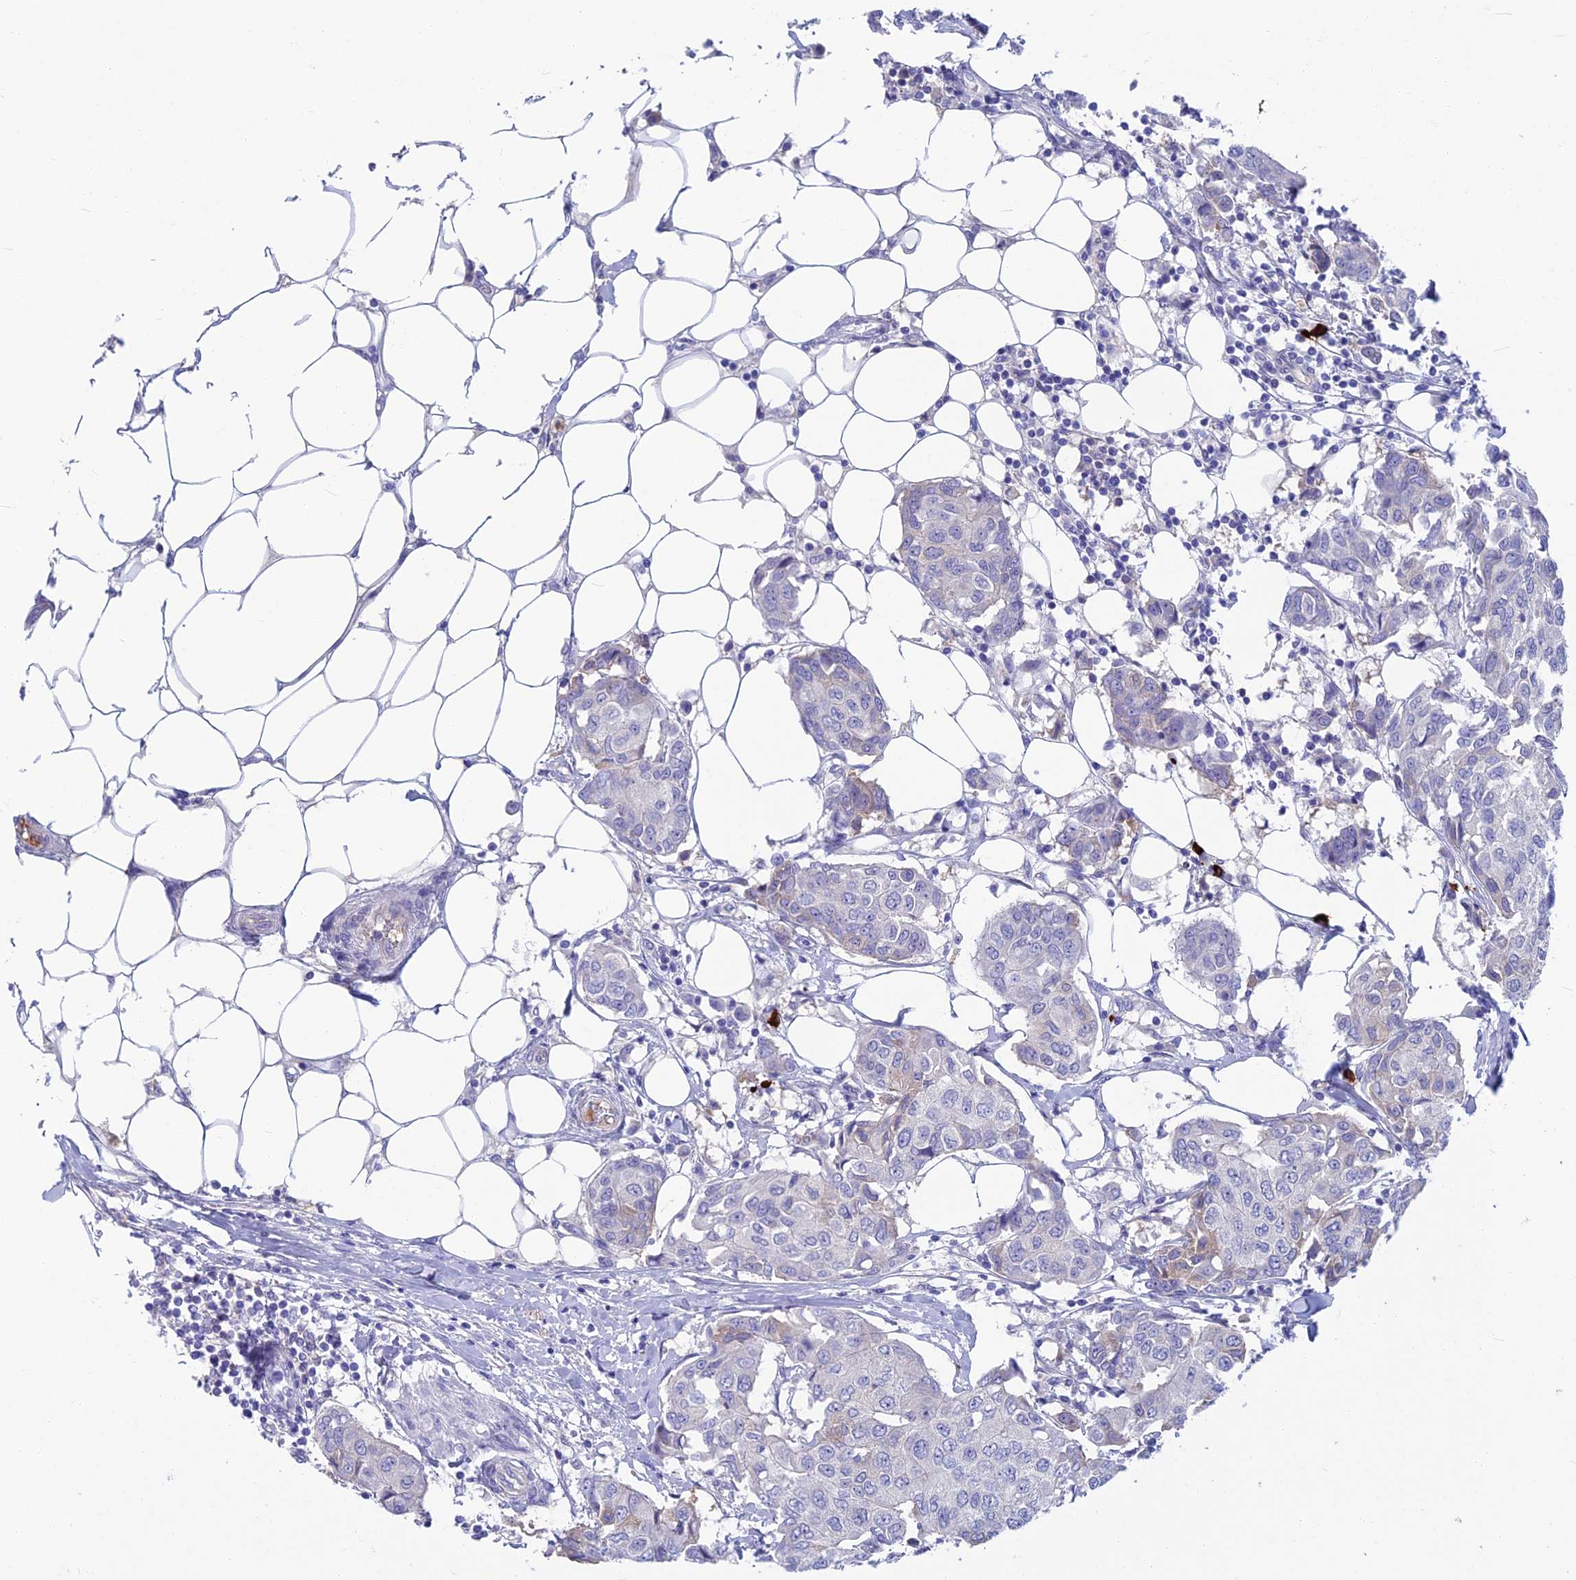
{"staining": {"intensity": "negative", "quantity": "none", "location": "none"}, "tissue": "breast cancer", "cell_type": "Tumor cells", "image_type": "cancer", "snomed": [{"axis": "morphology", "description": "Duct carcinoma"}, {"axis": "topography", "description": "Breast"}], "caption": "Human intraductal carcinoma (breast) stained for a protein using immunohistochemistry displays no expression in tumor cells.", "gene": "SNAP91", "patient": {"sex": "female", "age": 80}}